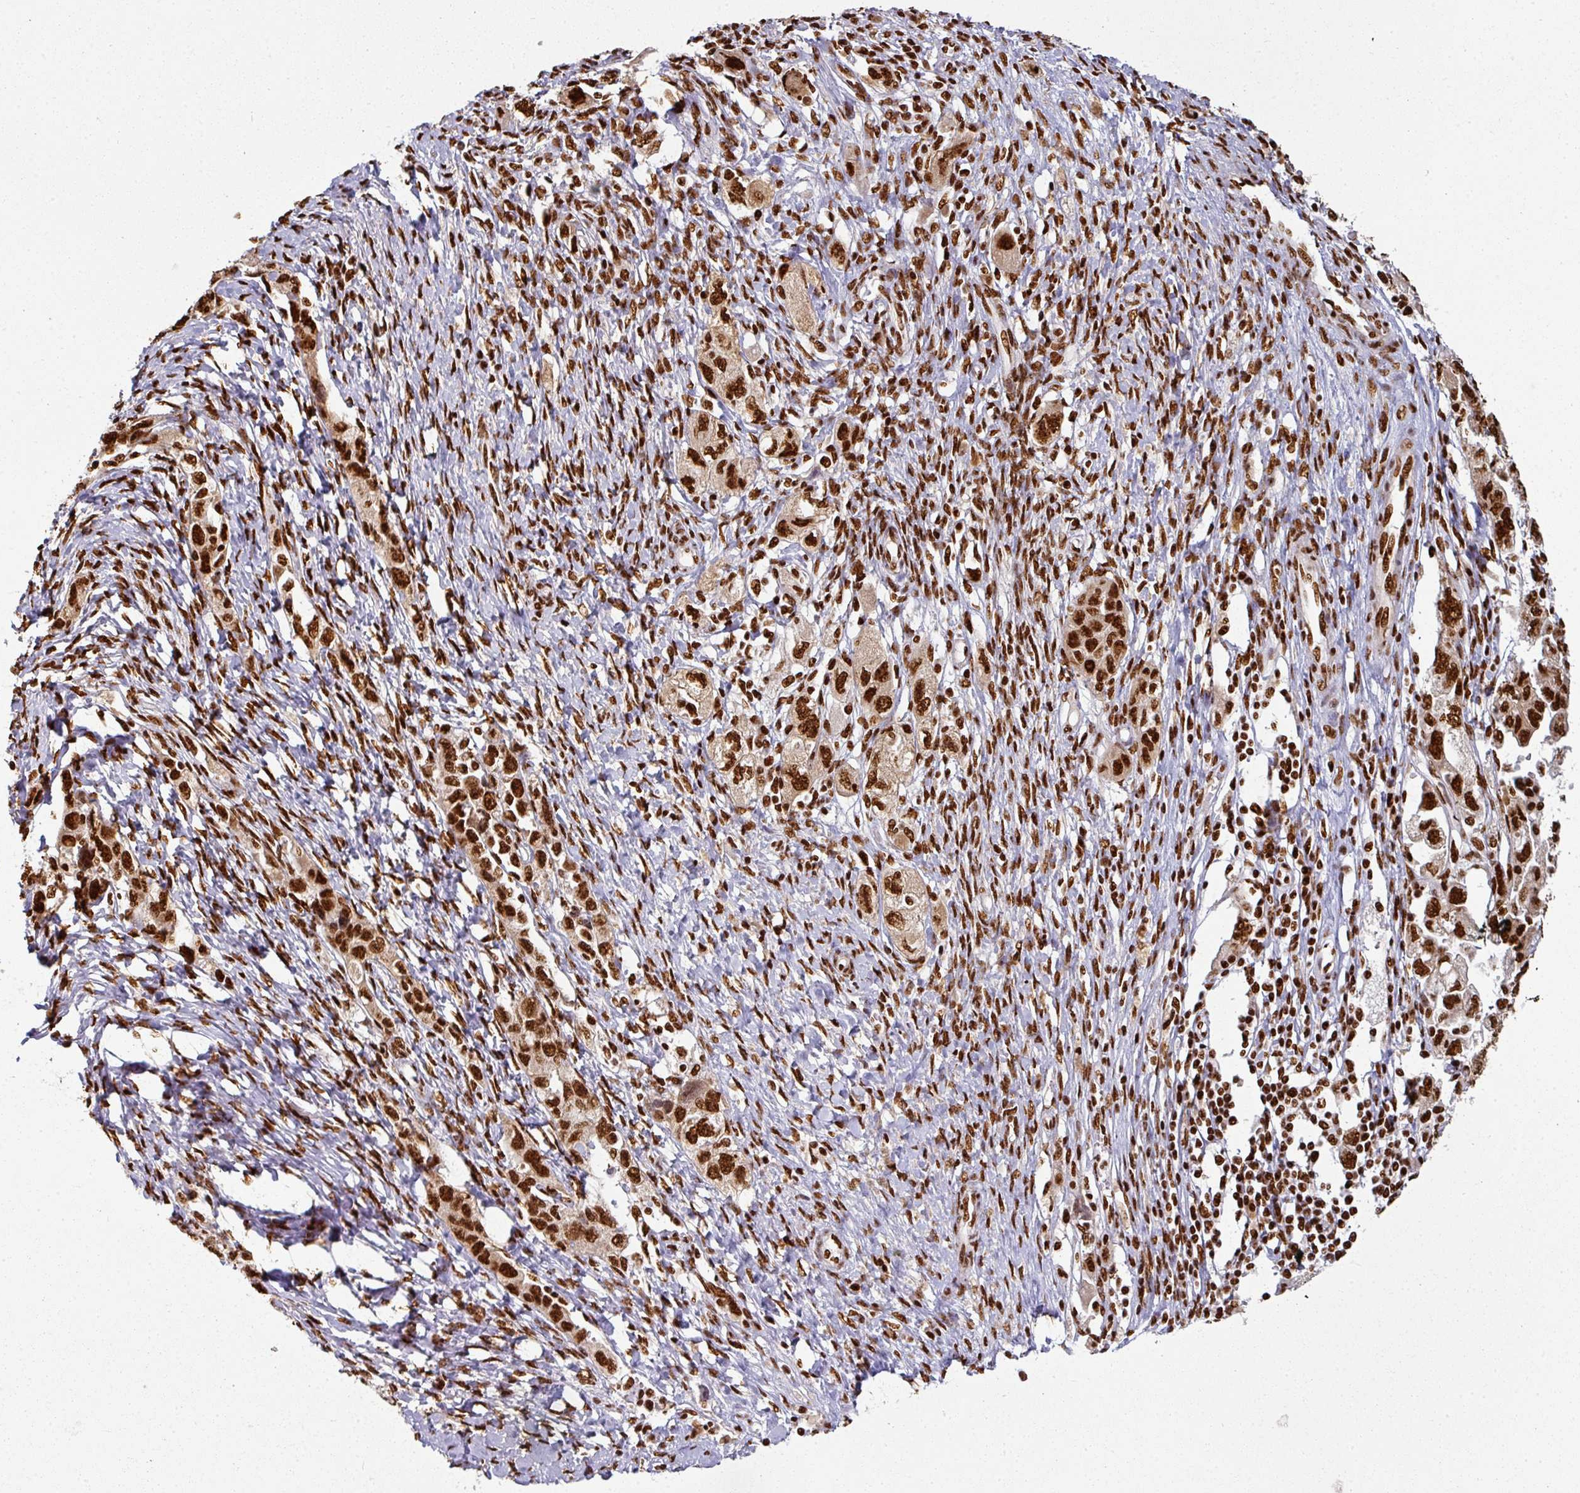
{"staining": {"intensity": "strong", "quantity": ">75%", "location": "nuclear"}, "tissue": "ovarian cancer", "cell_type": "Tumor cells", "image_type": "cancer", "snomed": [{"axis": "morphology", "description": "Carcinoma, NOS"}, {"axis": "morphology", "description": "Cystadenocarcinoma, serous, NOS"}, {"axis": "topography", "description": "Ovary"}], "caption": "A histopathology image of serous cystadenocarcinoma (ovarian) stained for a protein reveals strong nuclear brown staining in tumor cells.", "gene": "SIK3", "patient": {"sex": "female", "age": 69}}